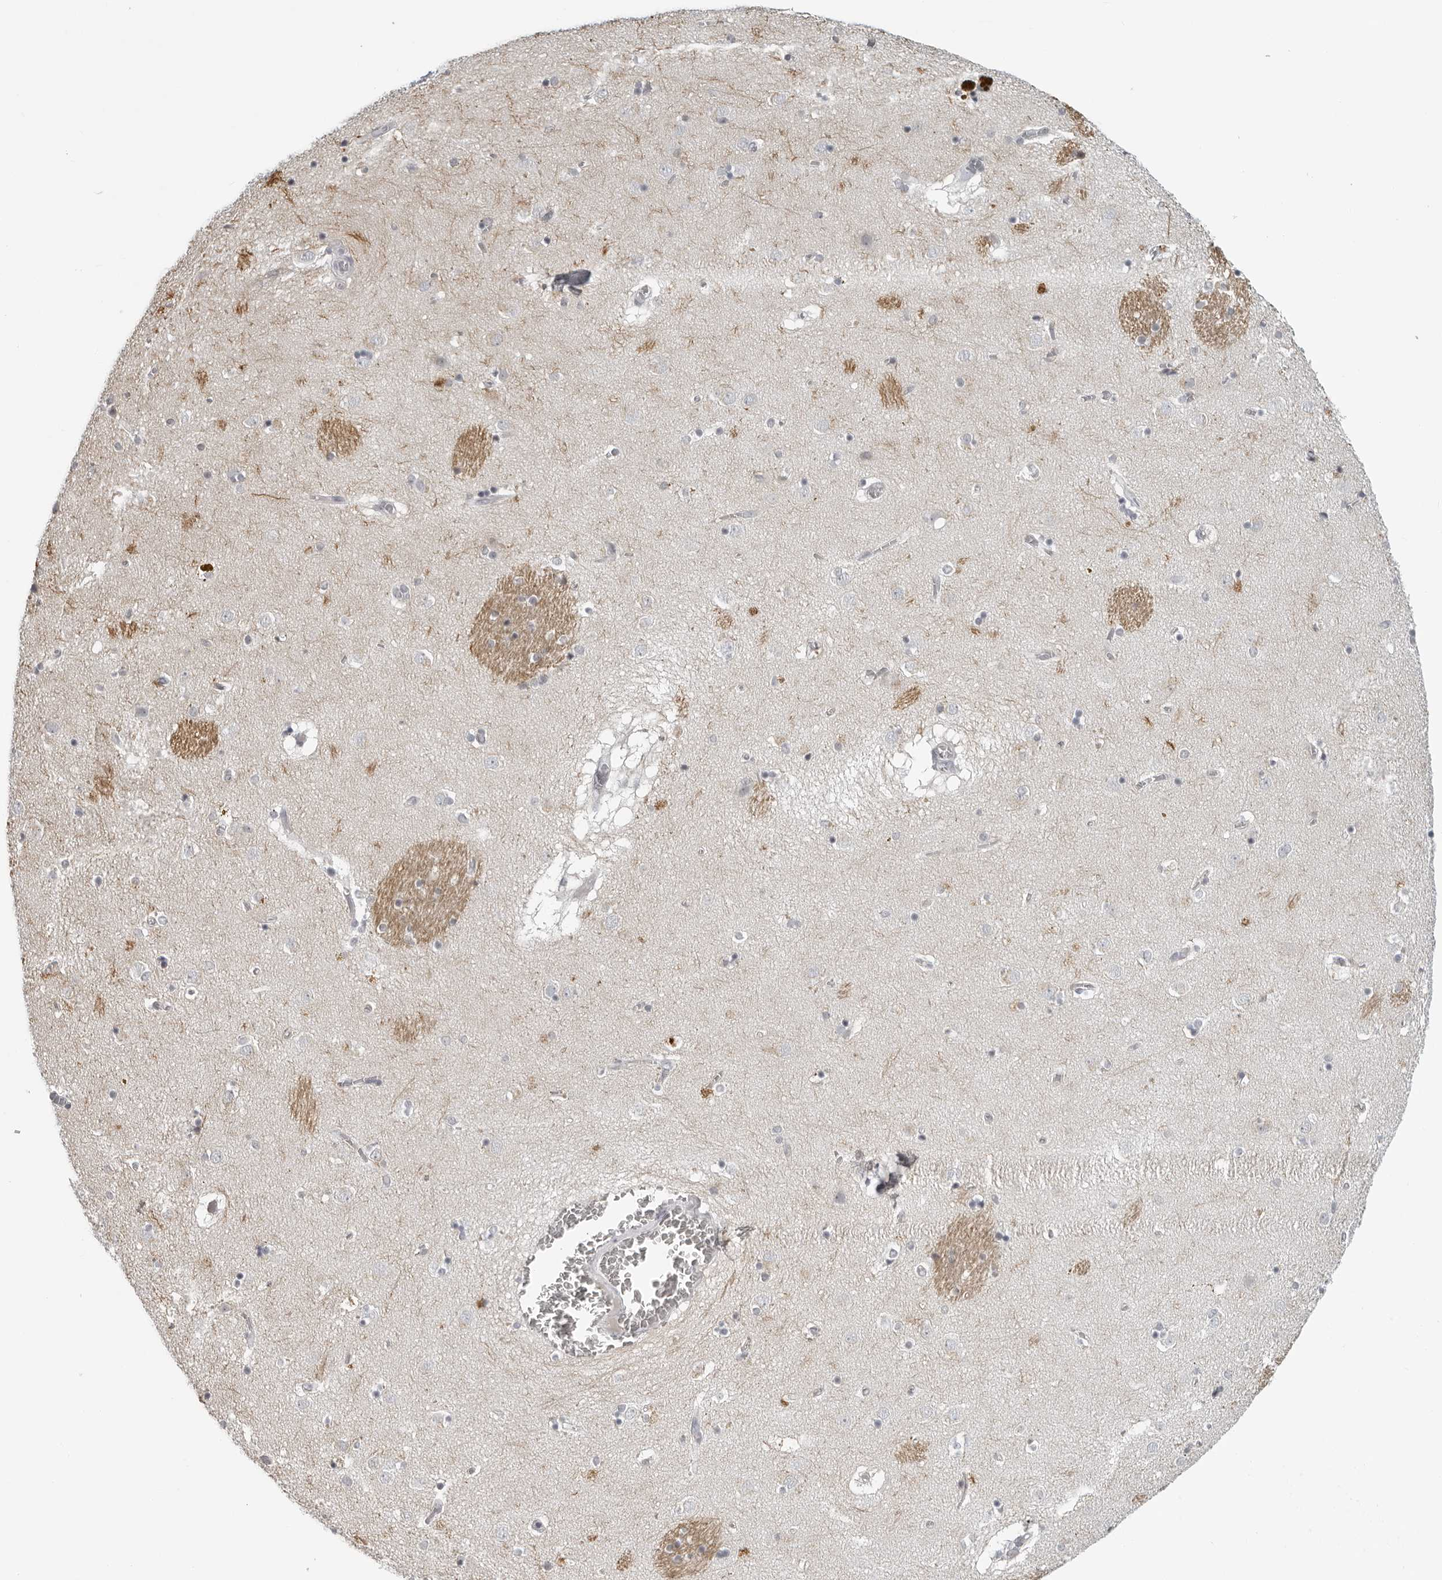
{"staining": {"intensity": "negative", "quantity": "none", "location": "none"}, "tissue": "caudate", "cell_type": "Glial cells", "image_type": "normal", "snomed": [{"axis": "morphology", "description": "Normal tissue, NOS"}, {"axis": "topography", "description": "Lateral ventricle wall"}], "caption": "Immunohistochemistry (IHC) image of benign caudate stained for a protein (brown), which reveals no expression in glial cells. The staining was performed using DAB to visualize the protein expression in brown, while the nuclei were stained in blue with hematoxylin (Magnification: 20x).", "gene": "OPLAH", "patient": {"sex": "male", "age": 70}}